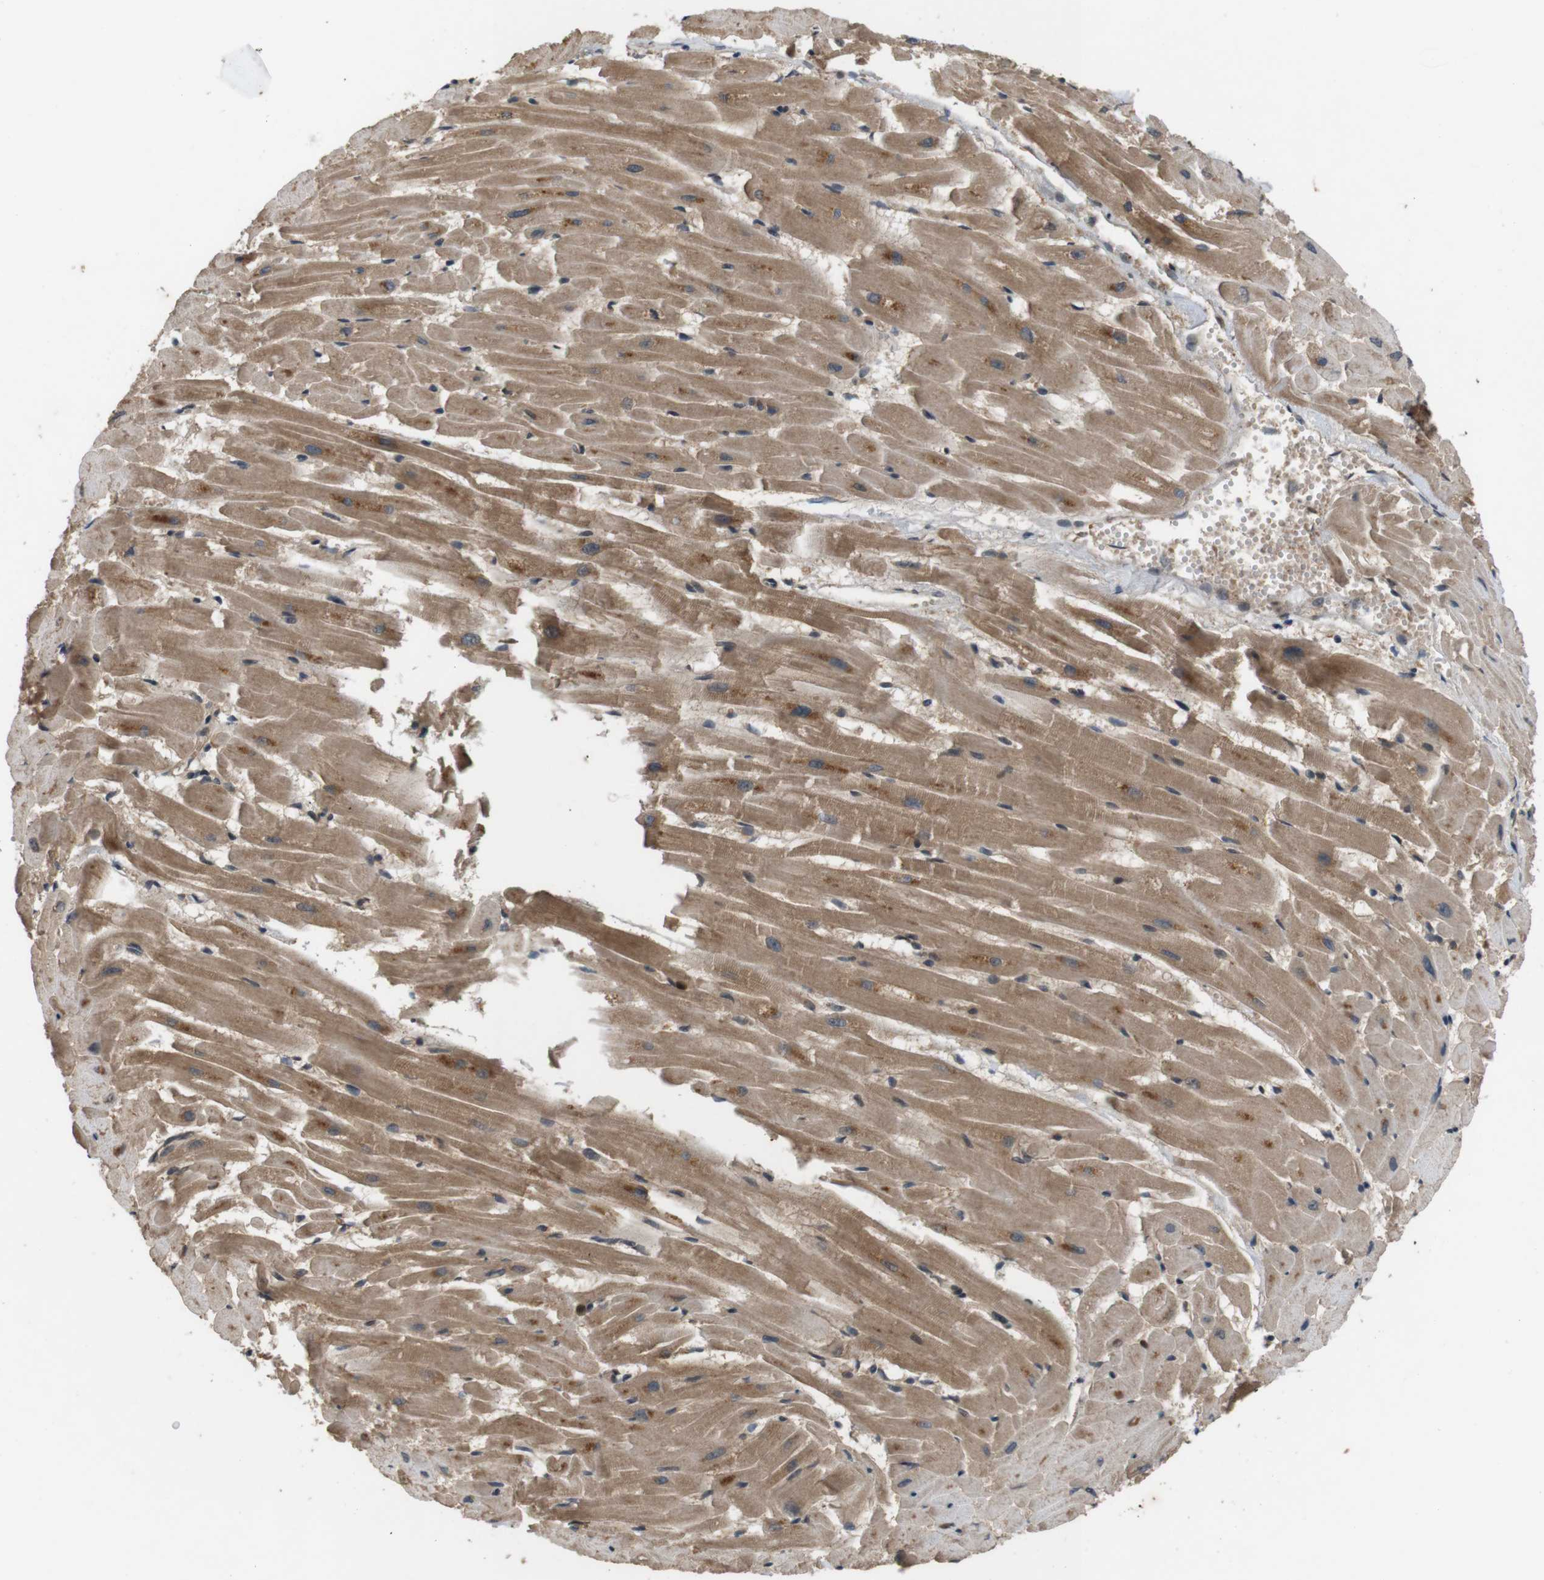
{"staining": {"intensity": "moderate", "quantity": ">75%", "location": "cytoplasmic/membranous"}, "tissue": "heart muscle", "cell_type": "Cardiomyocytes", "image_type": "normal", "snomed": [{"axis": "morphology", "description": "Normal tissue, NOS"}, {"axis": "topography", "description": "Heart"}], "caption": "Moderate cytoplasmic/membranous positivity is seen in about >75% of cardiomyocytes in unremarkable heart muscle.", "gene": "NFKBIE", "patient": {"sex": "female", "age": 19}}